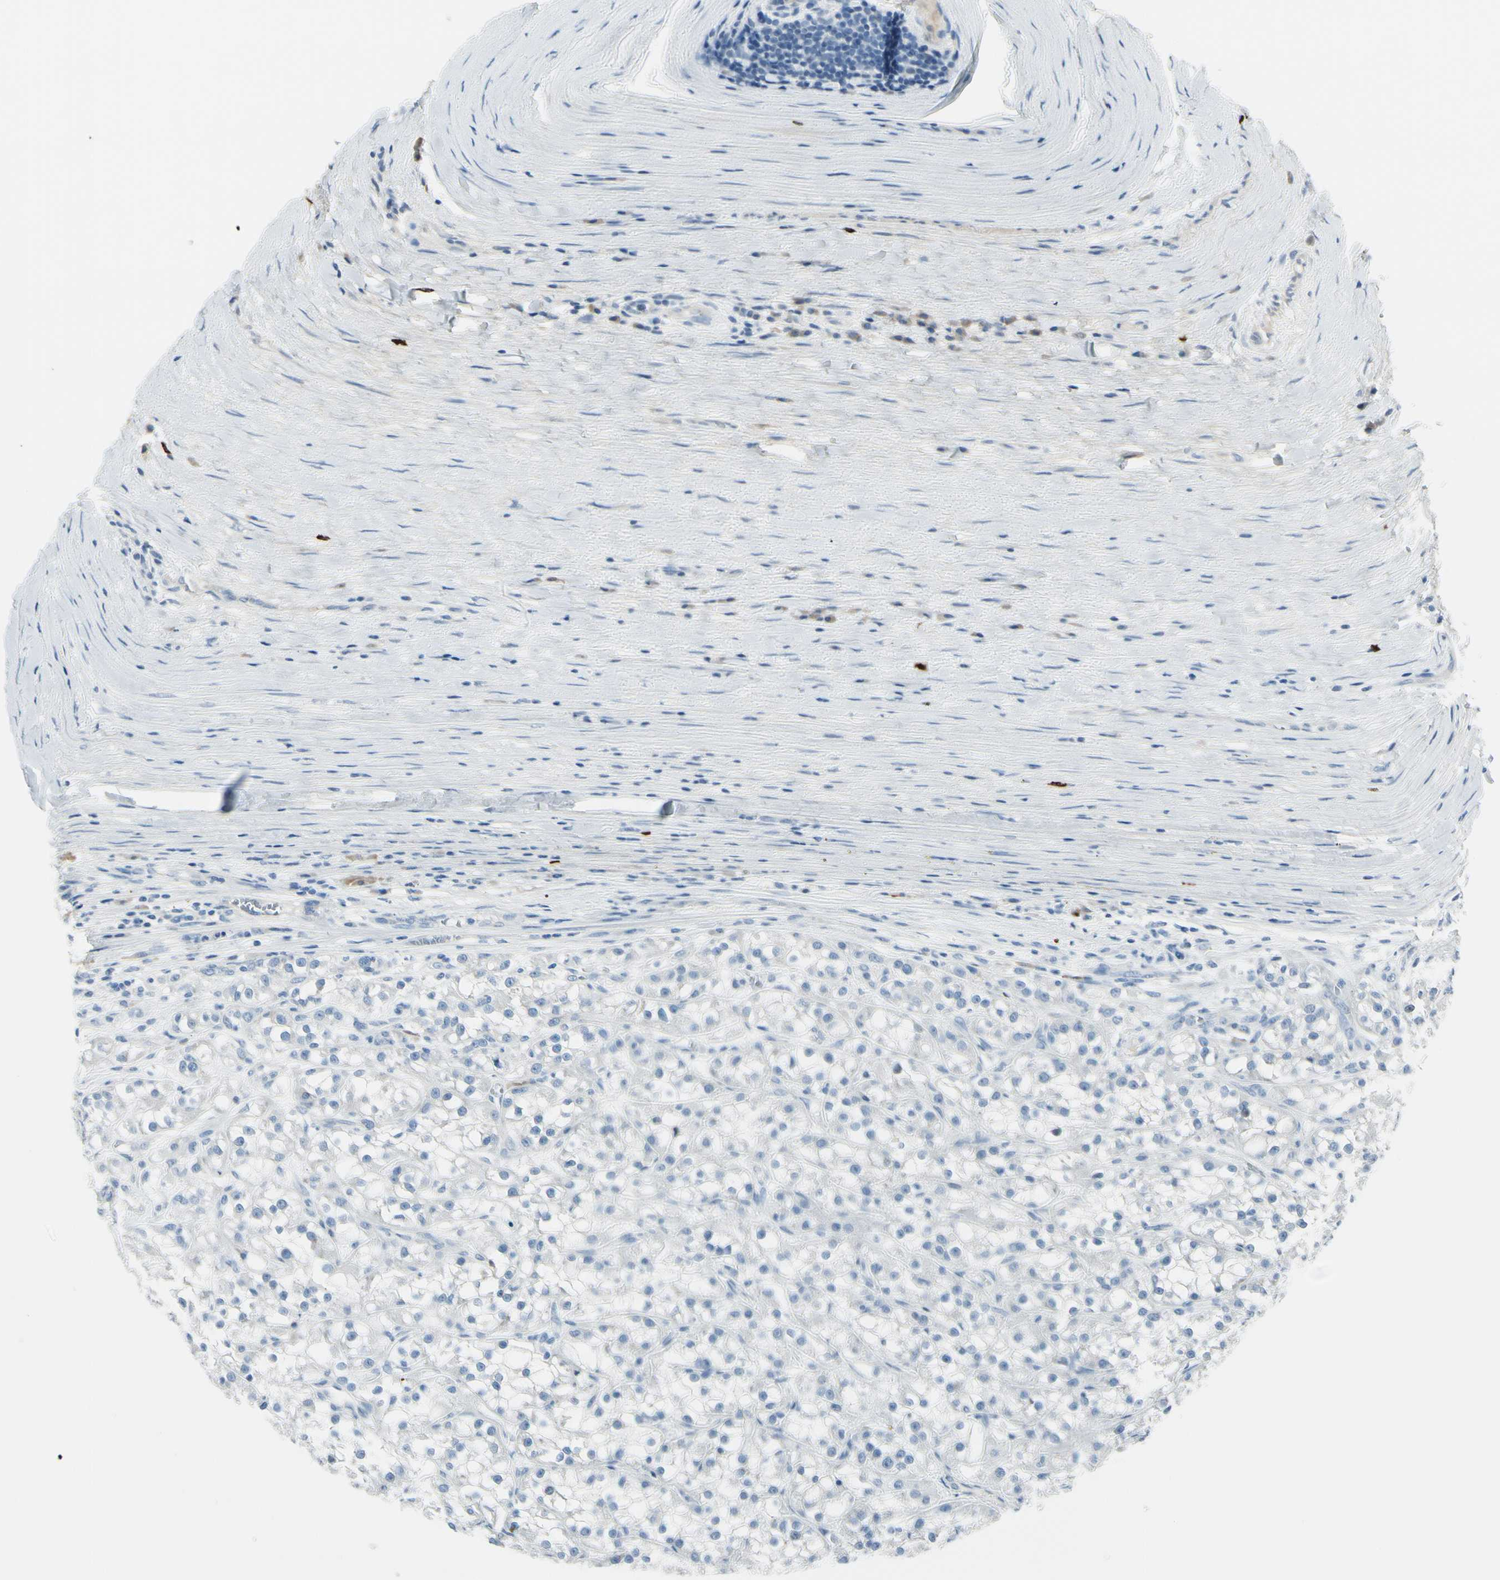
{"staining": {"intensity": "negative", "quantity": "none", "location": "none"}, "tissue": "renal cancer", "cell_type": "Tumor cells", "image_type": "cancer", "snomed": [{"axis": "morphology", "description": "Adenocarcinoma, NOS"}, {"axis": "topography", "description": "Kidney"}], "caption": "The image demonstrates no staining of tumor cells in renal adenocarcinoma. (DAB immunohistochemistry (IHC), high magnification).", "gene": "DLG4", "patient": {"sex": "female", "age": 52}}